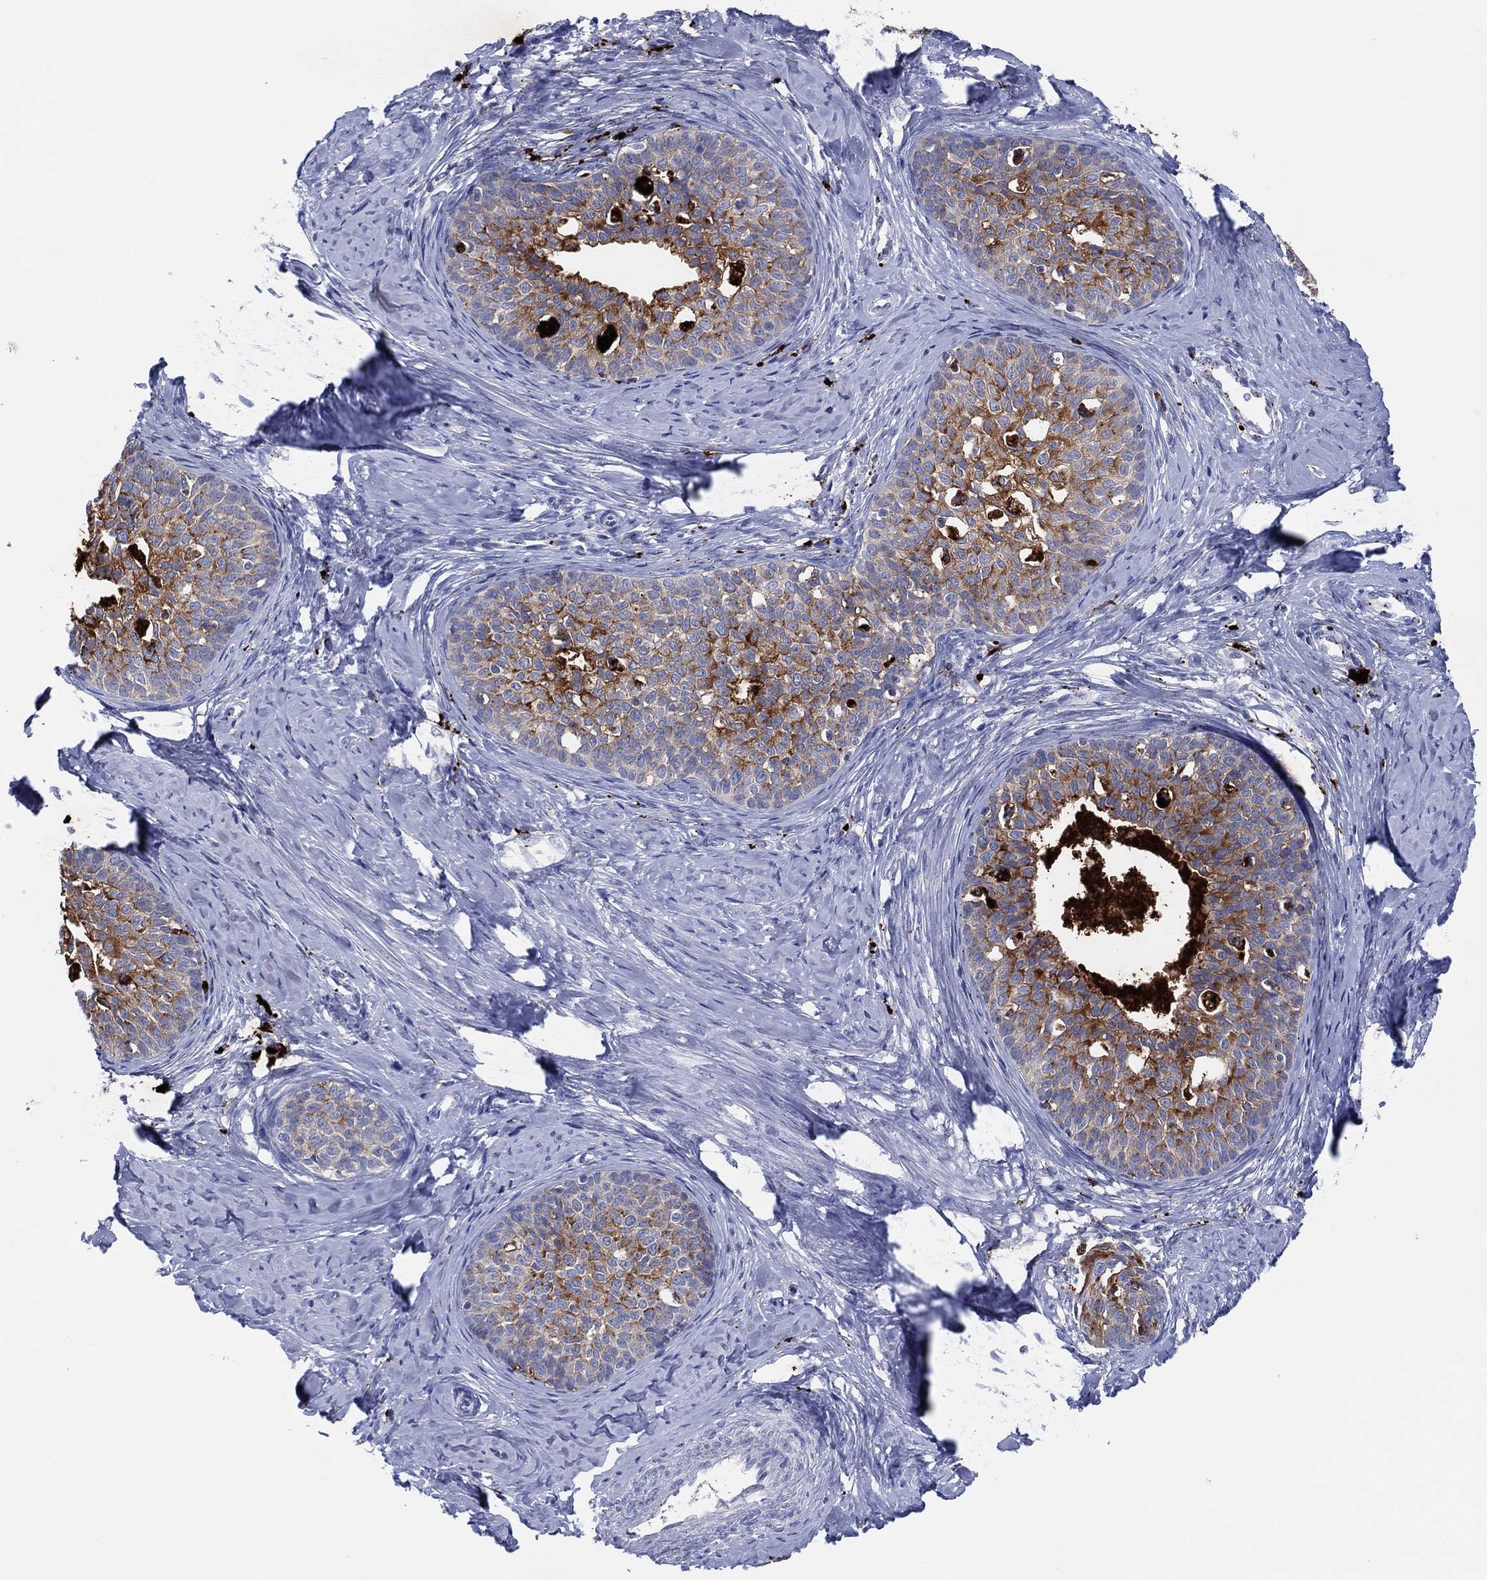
{"staining": {"intensity": "moderate", "quantity": "25%-75%", "location": "cytoplasmic/membranous"}, "tissue": "cervical cancer", "cell_type": "Tumor cells", "image_type": "cancer", "snomed": [{"axis": "morphology", "description": "Squamous cell carcinoma, NOS"}, {"axis": "topography", "description": "Cervix"}], "caption": "Human squamous cell carcinoma (cervical) stained with a brown dye demonstrates moderate cytoplasmic/membranous positive staining in about 25%-75% of tumor cells.", "gene": "PLAC8", "patient": {"sex": "female", "age": 51}}